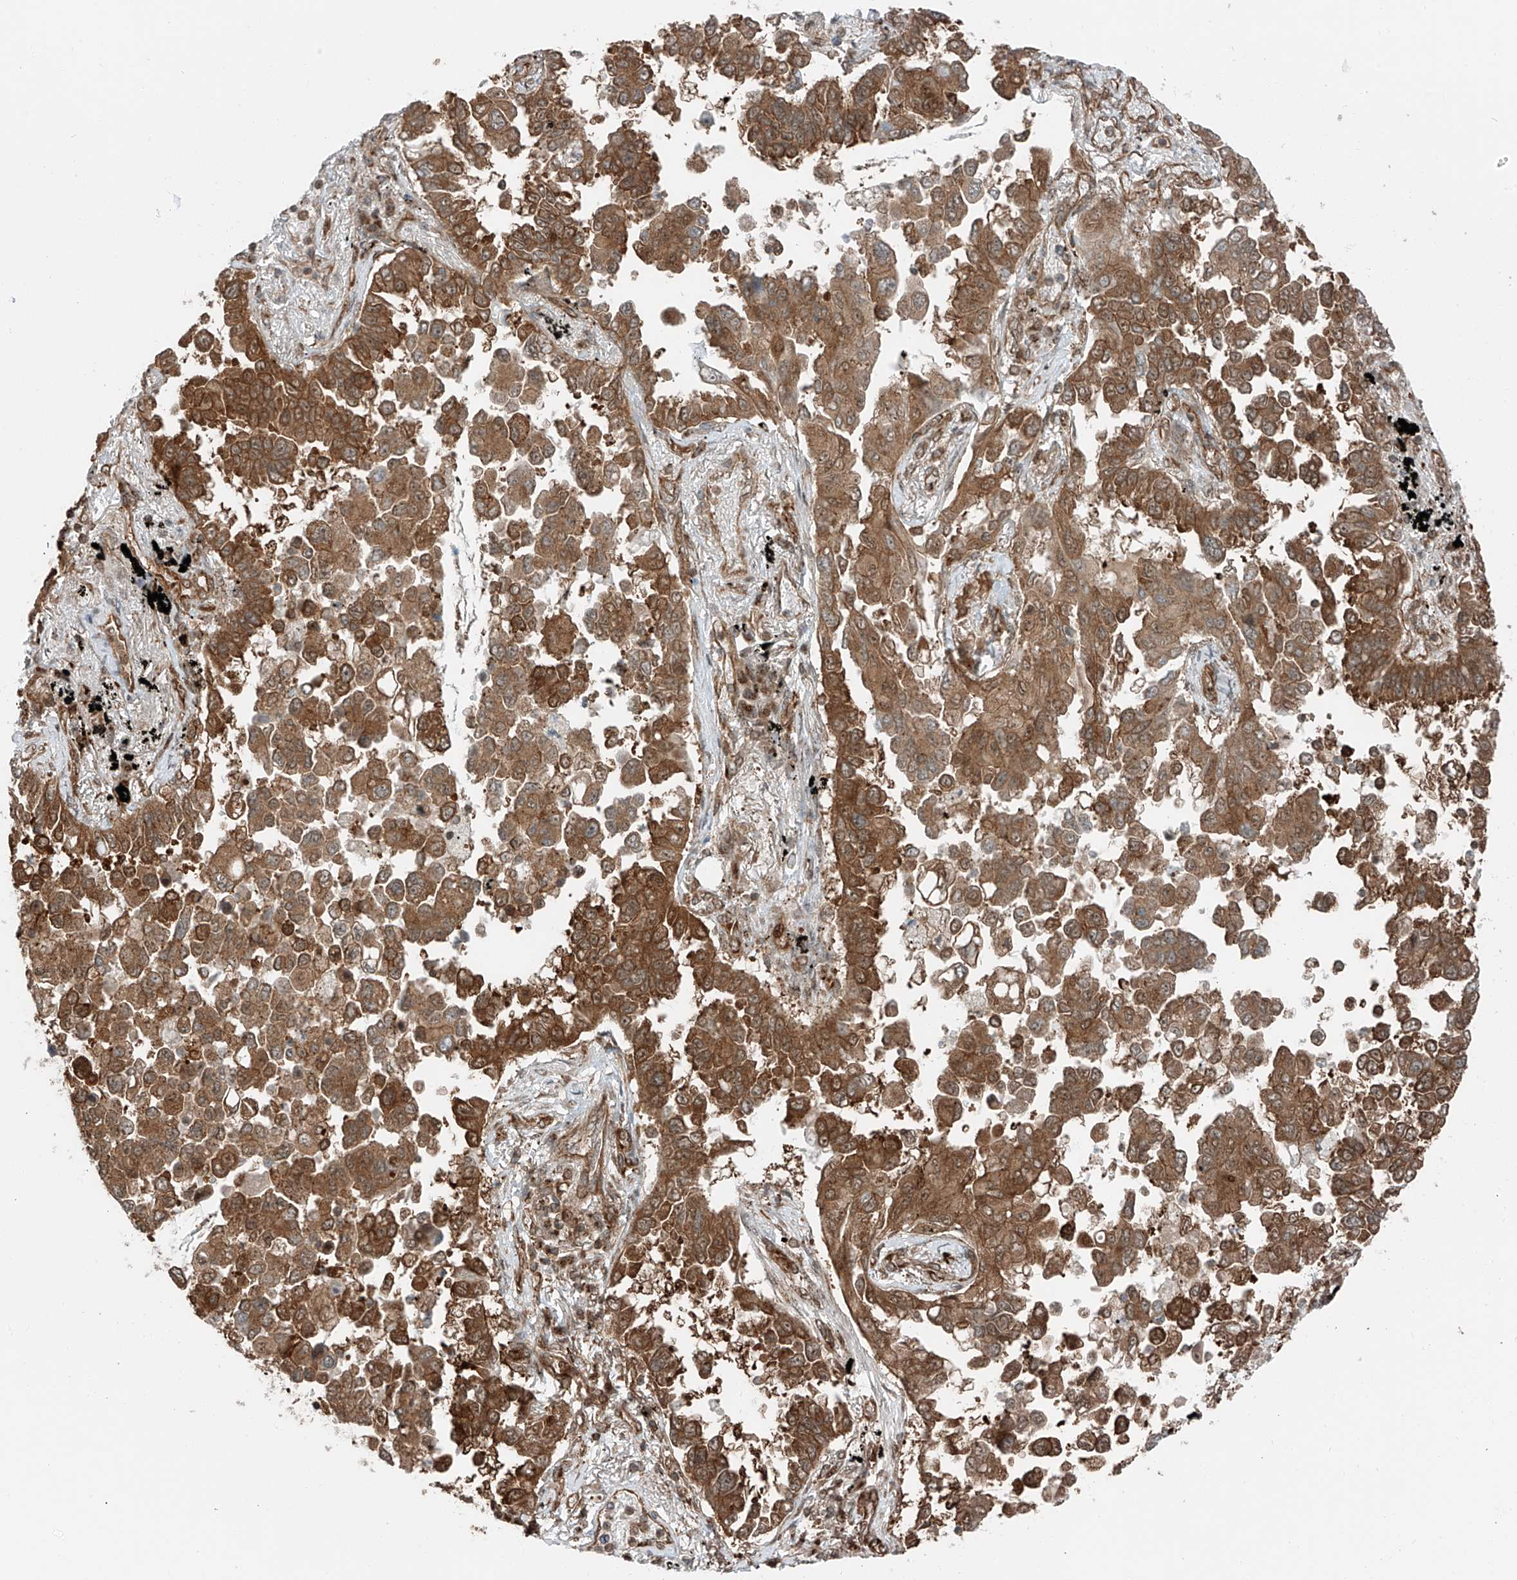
{"staining": {"intensity": "strong", "quantity": ">75%", "location": "cytoplasmic/membranous,nuclear"}, "tissue": "lung cancer", "cell_type": "Tumor cells", "image_type": "cancer", "snomed": [{"axis": "morphology", "description": "Adenocarcinoma, NOS"}, {"axis": "topography", "description": "Lung"}], "caption": "Immunohistochemistry (IHC) photomicrograph of neoplastic tissue: human lung cancer (adenocarcinoma) stained using immunohistochemistry (IHC) demonstrates high levels of strong protein expression localized specifically in the cytoplasmic/membranous and nuclear of tumor cells, appearing as a cytoplasmic/membranous and nuclear brown color.", "gene": "USP48", "patient": {"sex": "female", "age": 67}}